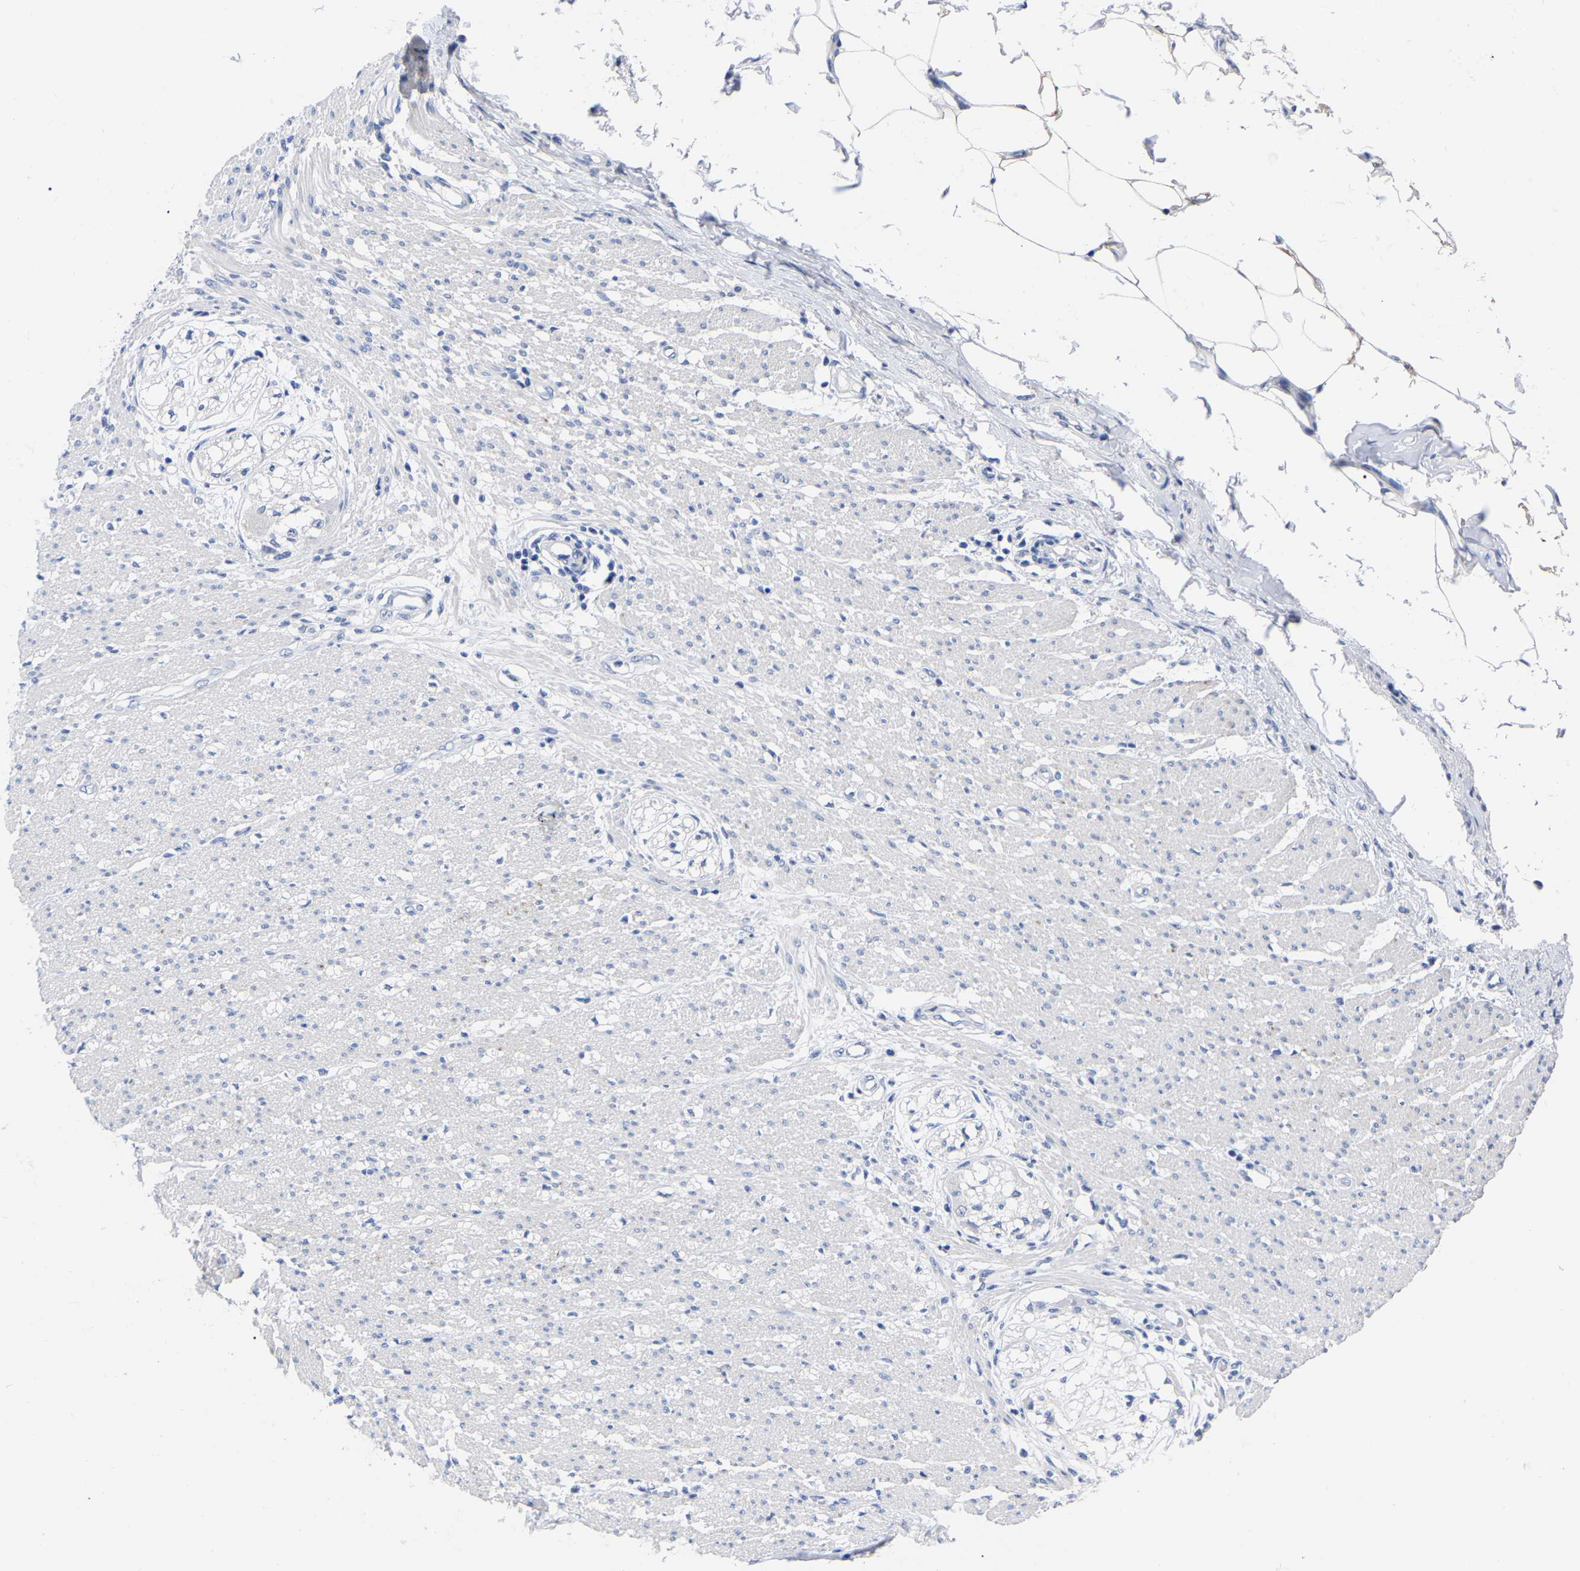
{"staining": {"intensity": "negative", "quantity": "none", "location": "none"}, "tissue": "smooth muscle", "cell_type": "Smooth muscle cells", "image_type": "normal", "snomed": [{"axis": "morphology", "description": "Normal tissue, NOS"}, {"axis": "morphology", "description": "Adenocarcinoma, NOS"}, {"axis": "topography", "description": "Colon"}, {"axis": "topography", "description": "Peripheral nerve tissue"}], "caption": "A histopathology image of human smooth muscle is negative for staining in smooth muscle cells. Brightfield microscopy of immunohistochemistry (IHC) stained with DAB (brown) and hematoxylin (blue), captured at high magnification.", "gene": "ANXA13", "patient": {"sex": "male", "age": 14}}